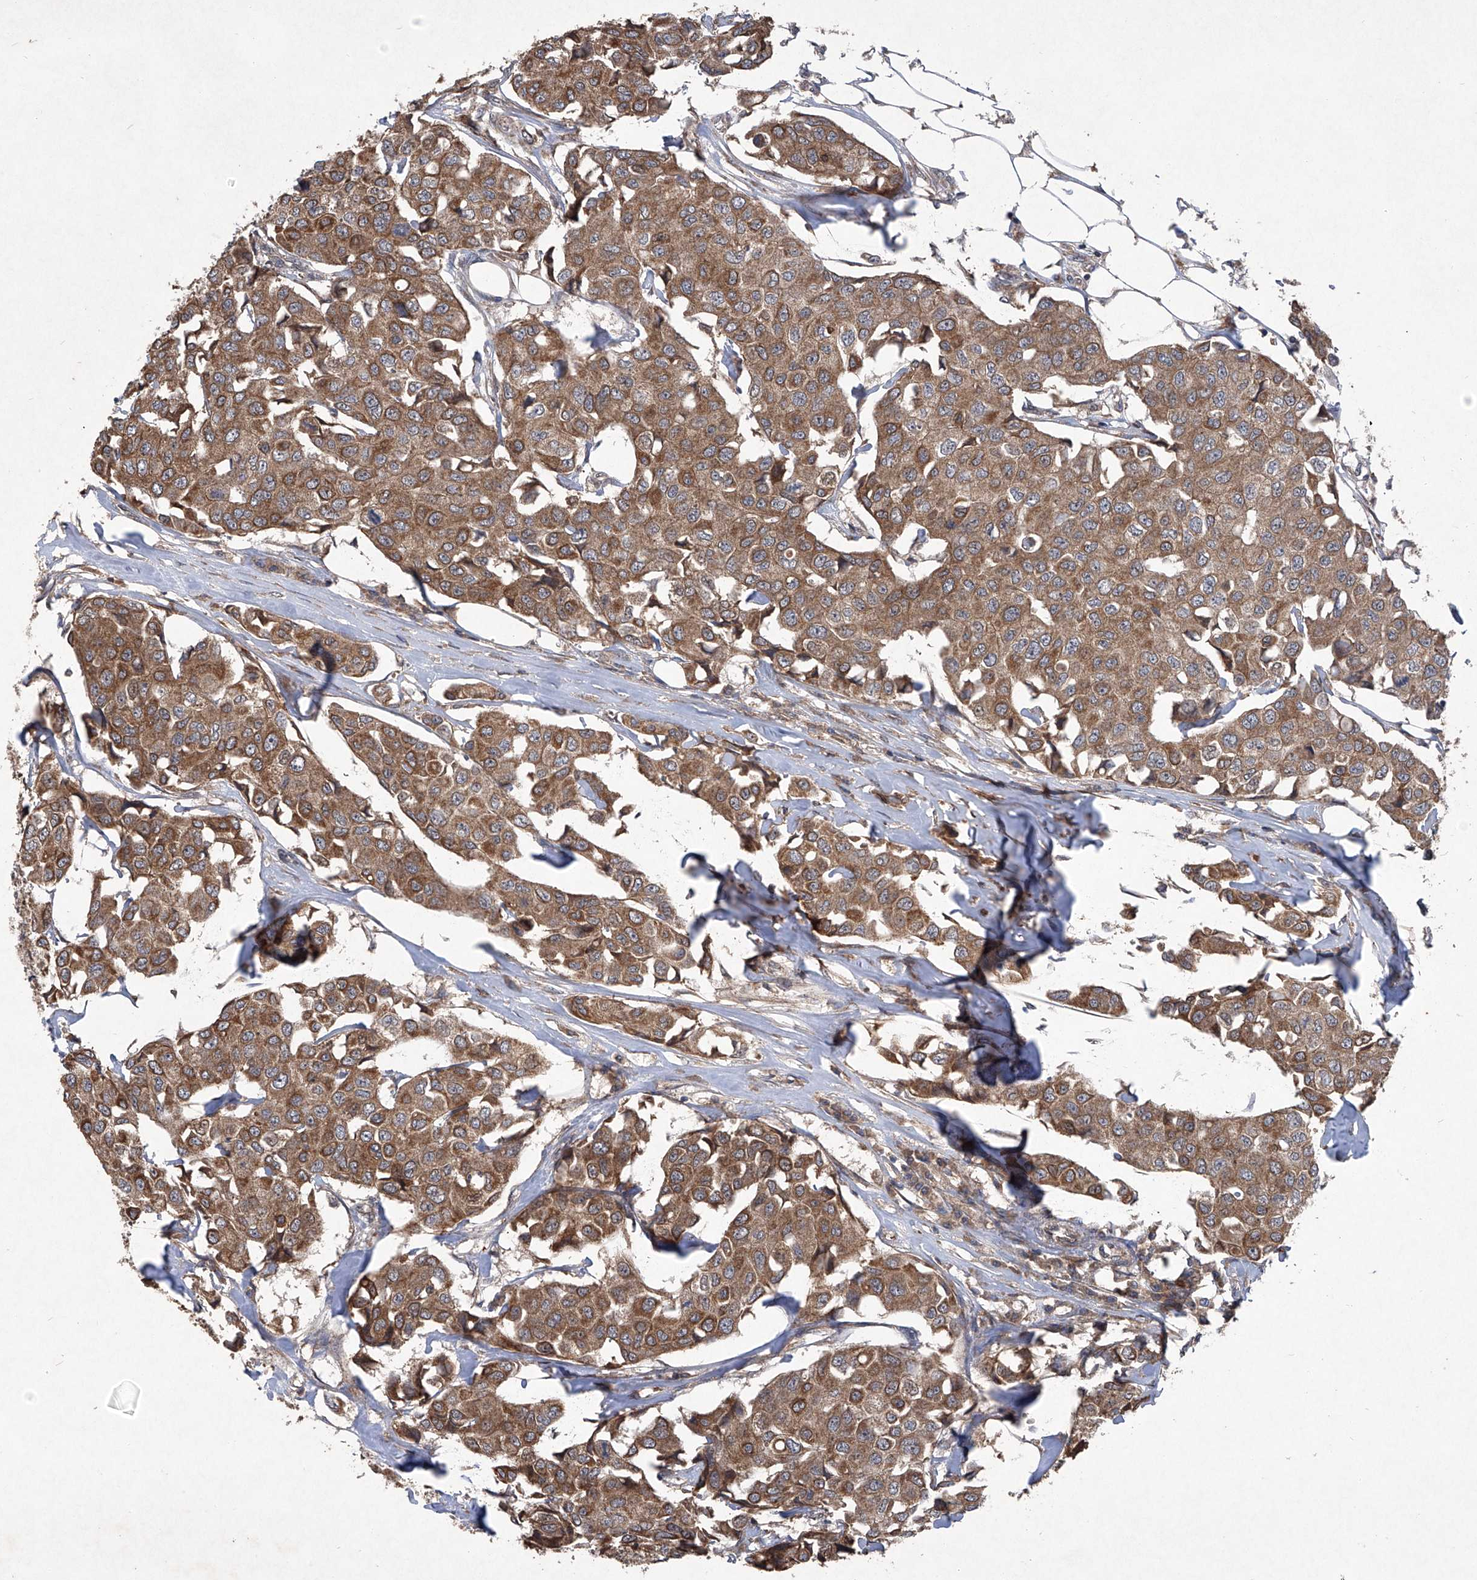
{"staining": {"intensity": "moderate", "quantity": ">75%", "location": "cytoplasmic/membranous"}, "tissue": "breast cancer", "cell_type": "Tumor cells", "image_type": "cancer", "snomed": [{"axis": "morphology", "description": "Duct carcinoma"}, {"axis": "topography", "description": "Breast"}], "caption": "DAB (3,3'-diaminobenzidine) immunohistochemical staining of breast cancer exhibits moderate cytoplasmic/membranous protein staining in approximately >75% of tumor cells.", "gene": "SUMF2", "patient": {"sex": "female", "age": 80}}